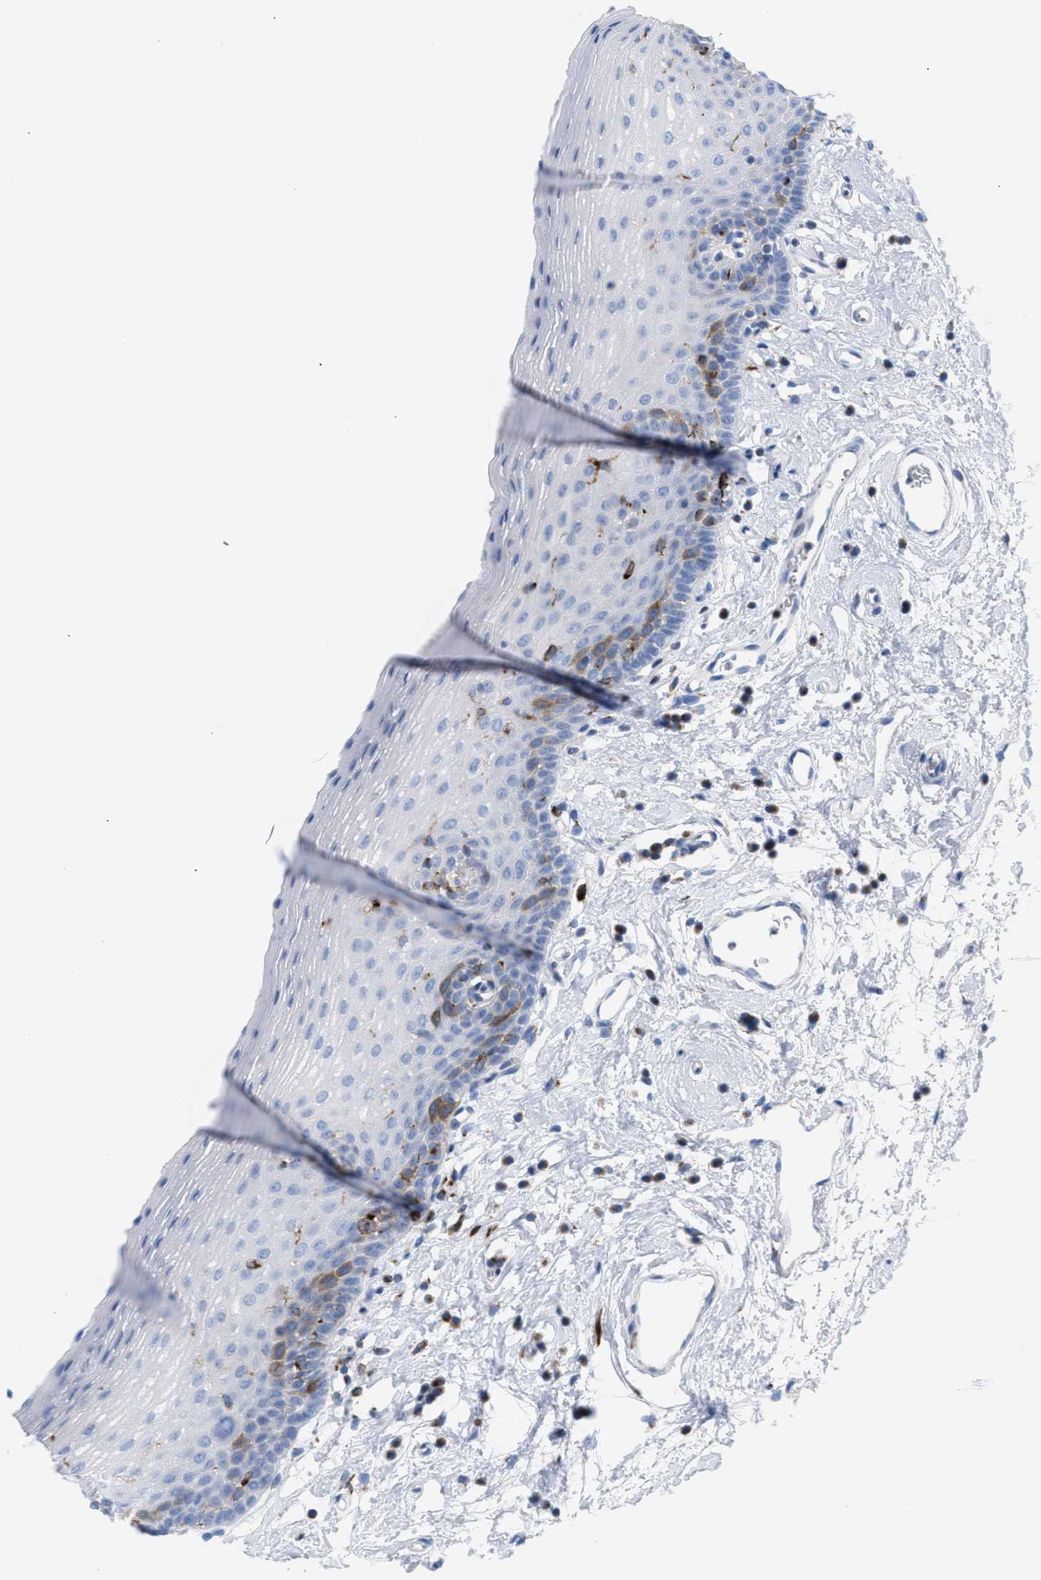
{"staining": {"intensity": "moderate", "quantity": "<25%", "location": "cytoplasmic/membranous"}, "tissue": "oral mucosa", "cell_type": "Squamous epithelial cells", "image_type": "normal", "snomed": [{"axis": "morphology", "description": "Normal tissue, NOS"}, {"axis": "topography", "description": "Oral tissue"}], "caption": "Protein expression analysis of benign oral mucosa displays moderate cytoplasmic/membranous positivity in about <25% of squamous epithelial cells.", "gene": "TACC3", "patient": {"sex": "male", "age": 66}}